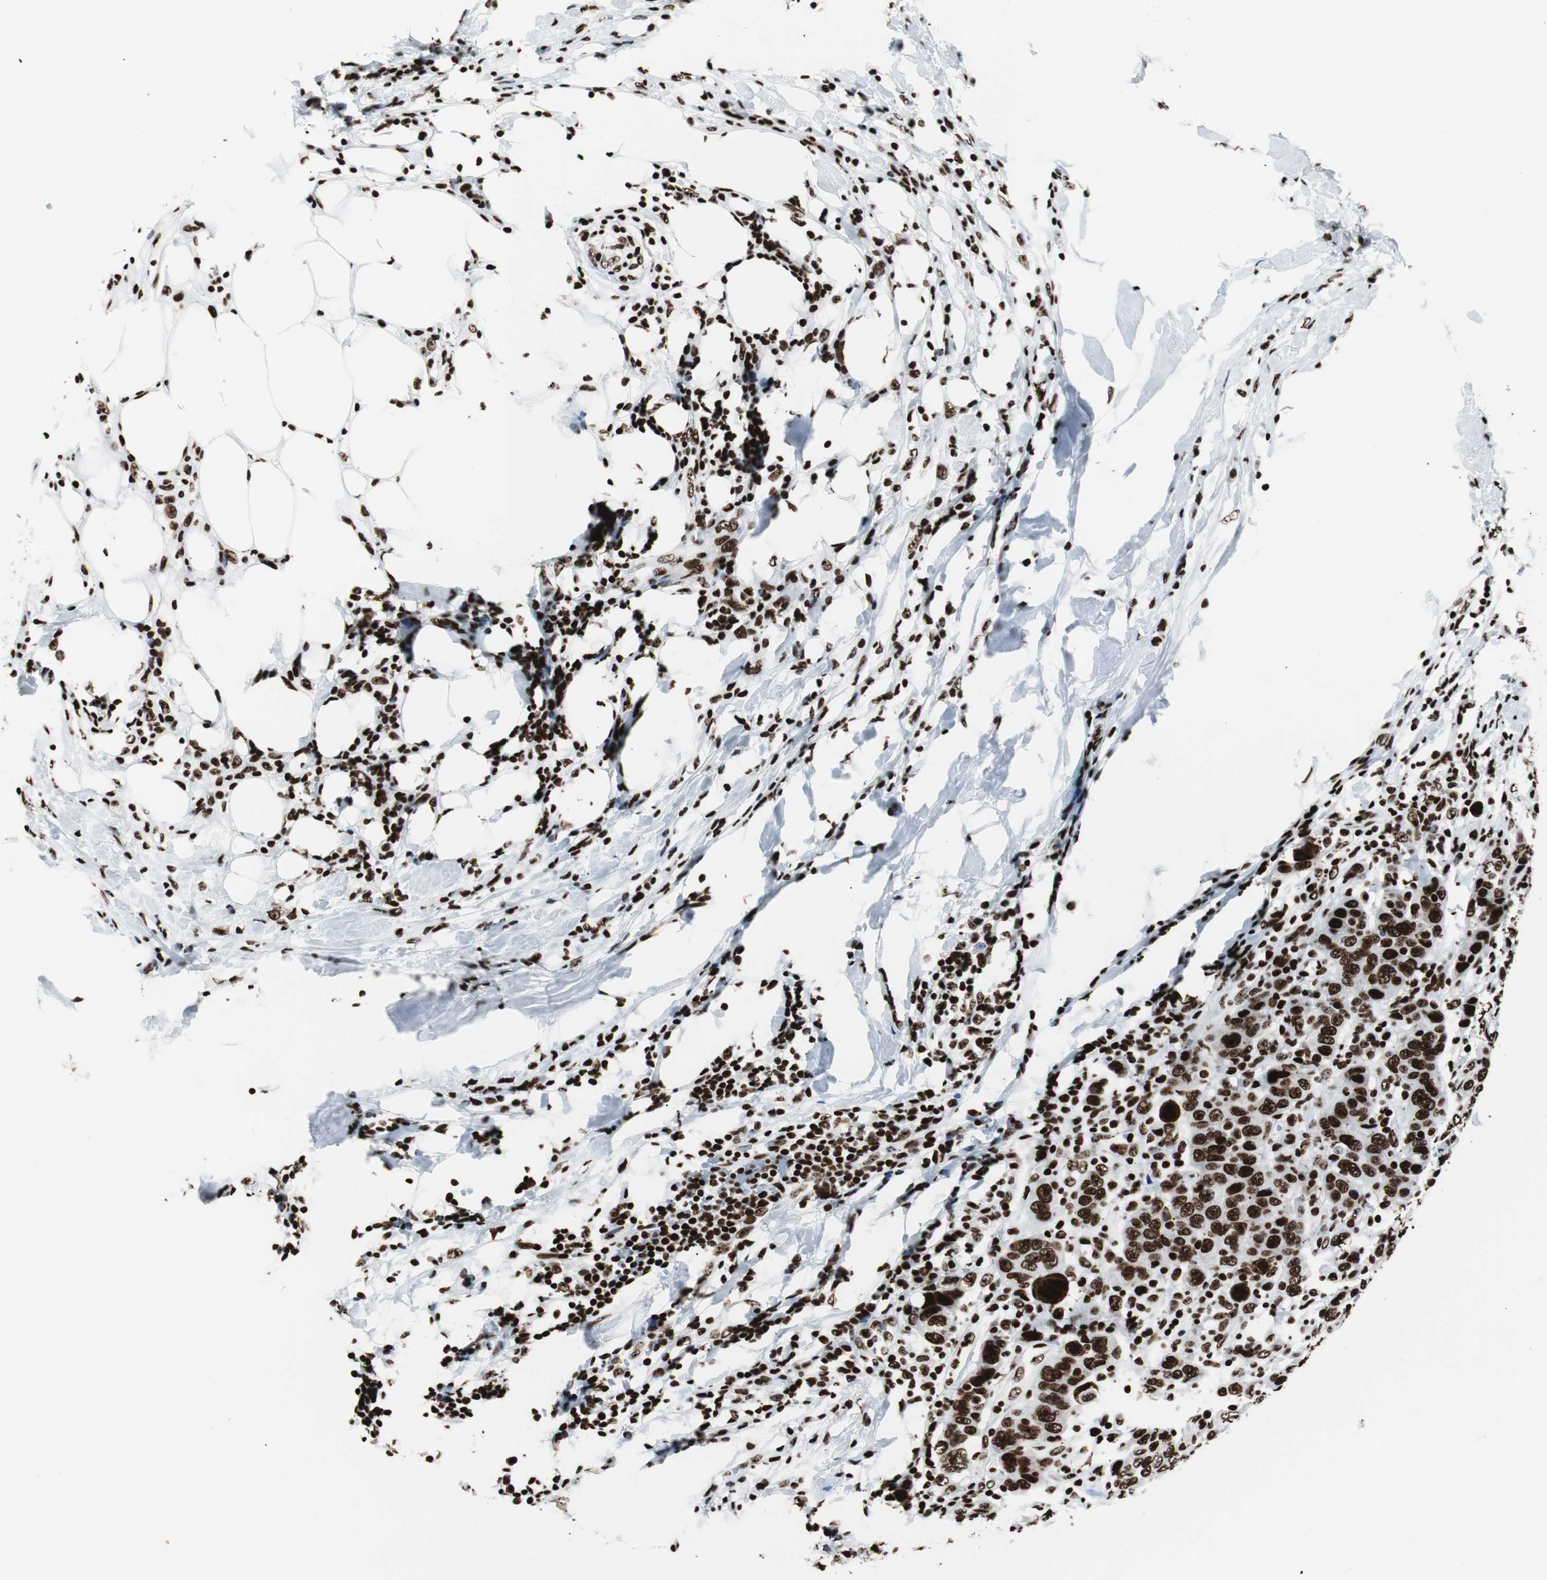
{"staining": {"intensity": "strong", "quantity": ">75%", "location": "nuclear"}, "tissue": "breast cancer", "cell_type": "Tumor cells", "image_type": "cancer", "snomed": [{"axis": "morphology", "description": "Duct carcinoma"}, {"axis": "topography", "description": "Breast"}], "caption": "Breast cancer stained for a protein displays strong nuclear positivity in tumor cells.", "gene": "NCL", "patient": {"sex": "female", "age": 37}}